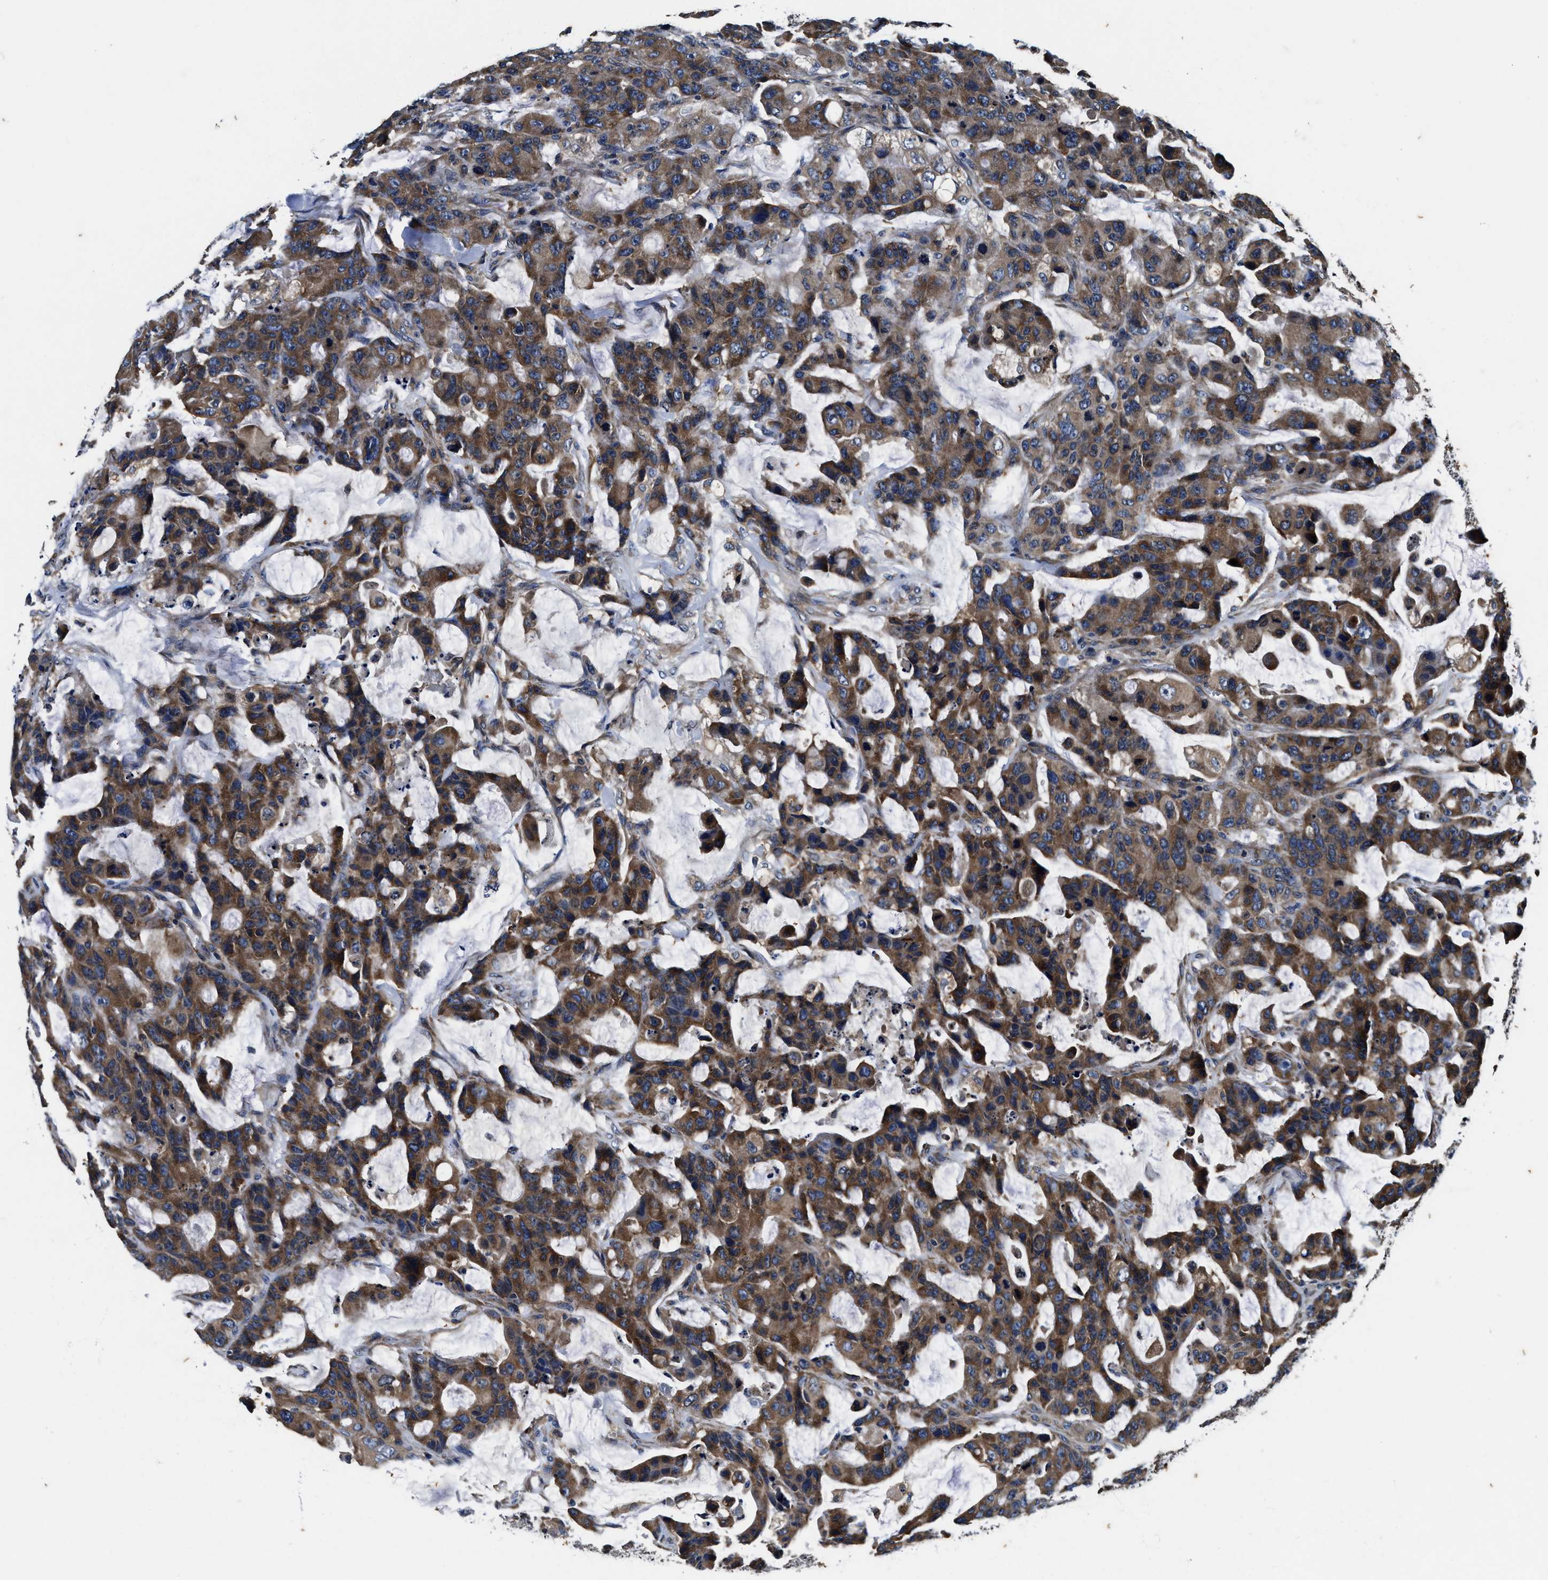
{"staining": {"intensity": "moderate", "quantity": ">75%", "location": "cytoplasmic/membranous"}, "tissue": "colorectal cancer", "cell_type": "Tumor cells", "image_type": "cancer", "snomed": [{"axis": "morphology", "description": "Adenocarcinoma, NOS"}, {"axis": "topography", "description": "Colon"}], "caption": "Brown immunohistochemical staining in colorectal cancer reveals moderate cytoplasmic/membranous expression in approximately >75% of tumor cells.", "gene": "PI4KB", "patient": {"sex": "male", "age": 76}}